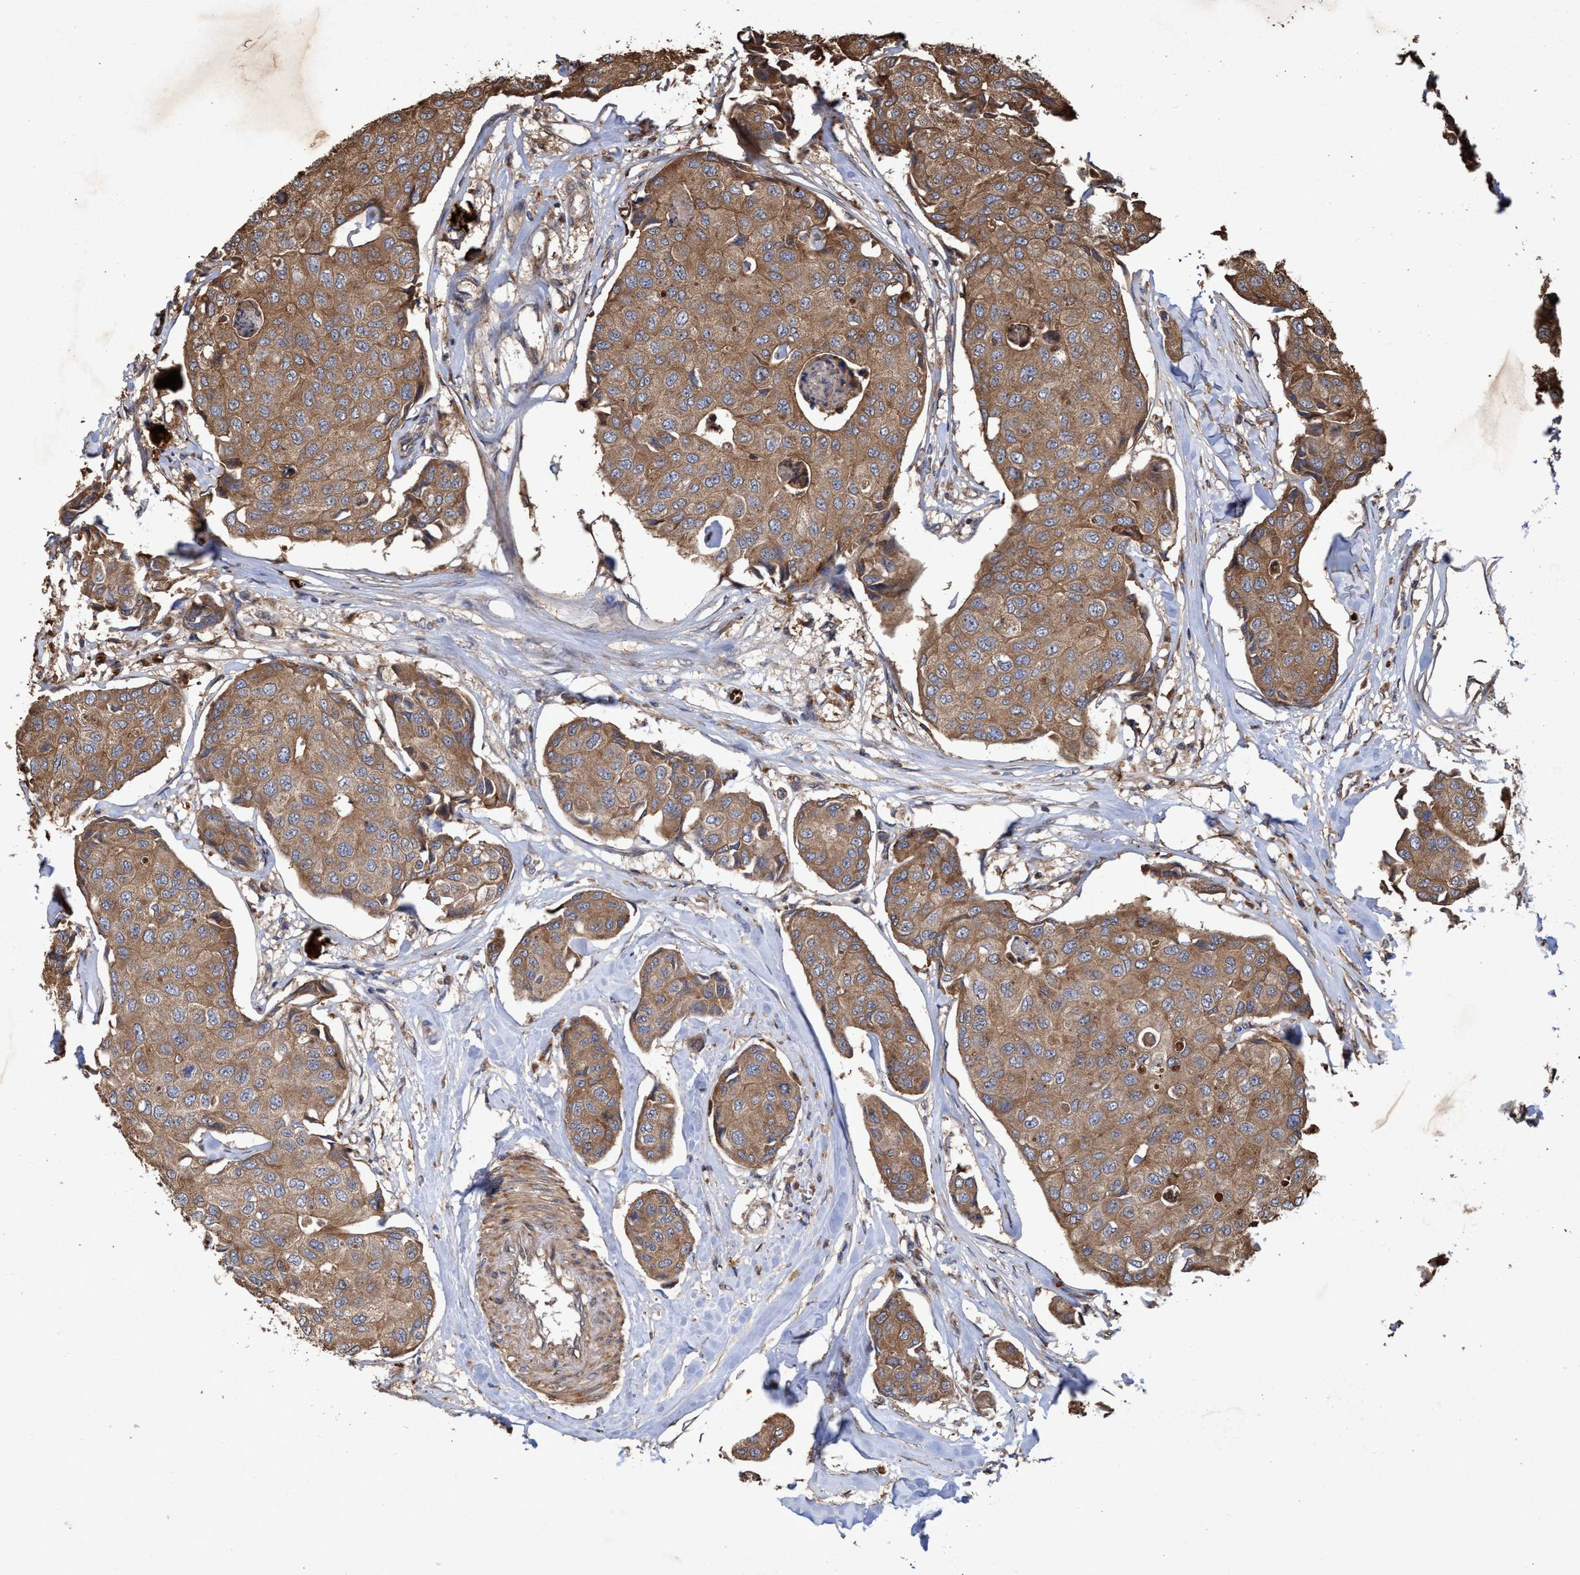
{"staining": {"intensity": "moderate", "quantity": ">75%", "location": "cytoplasmic/membranous"}, "tissue": "breast cancer", "cell_type": "Tumor cells", "image_type": "cancer", "snomed": [{"axis": "morphology", "description": "Duct carcinoma"}, {"axis": "topography", "description": "Breast"}], "caption": "Human breast invasive ductal carcinoma stained with a brown dye exhibits moderate cytoplasmic/membranous positive staining in about >75% of tumor cells.", "gene": "CHMP6", "patient": {"sex": "female", "age": 80}}